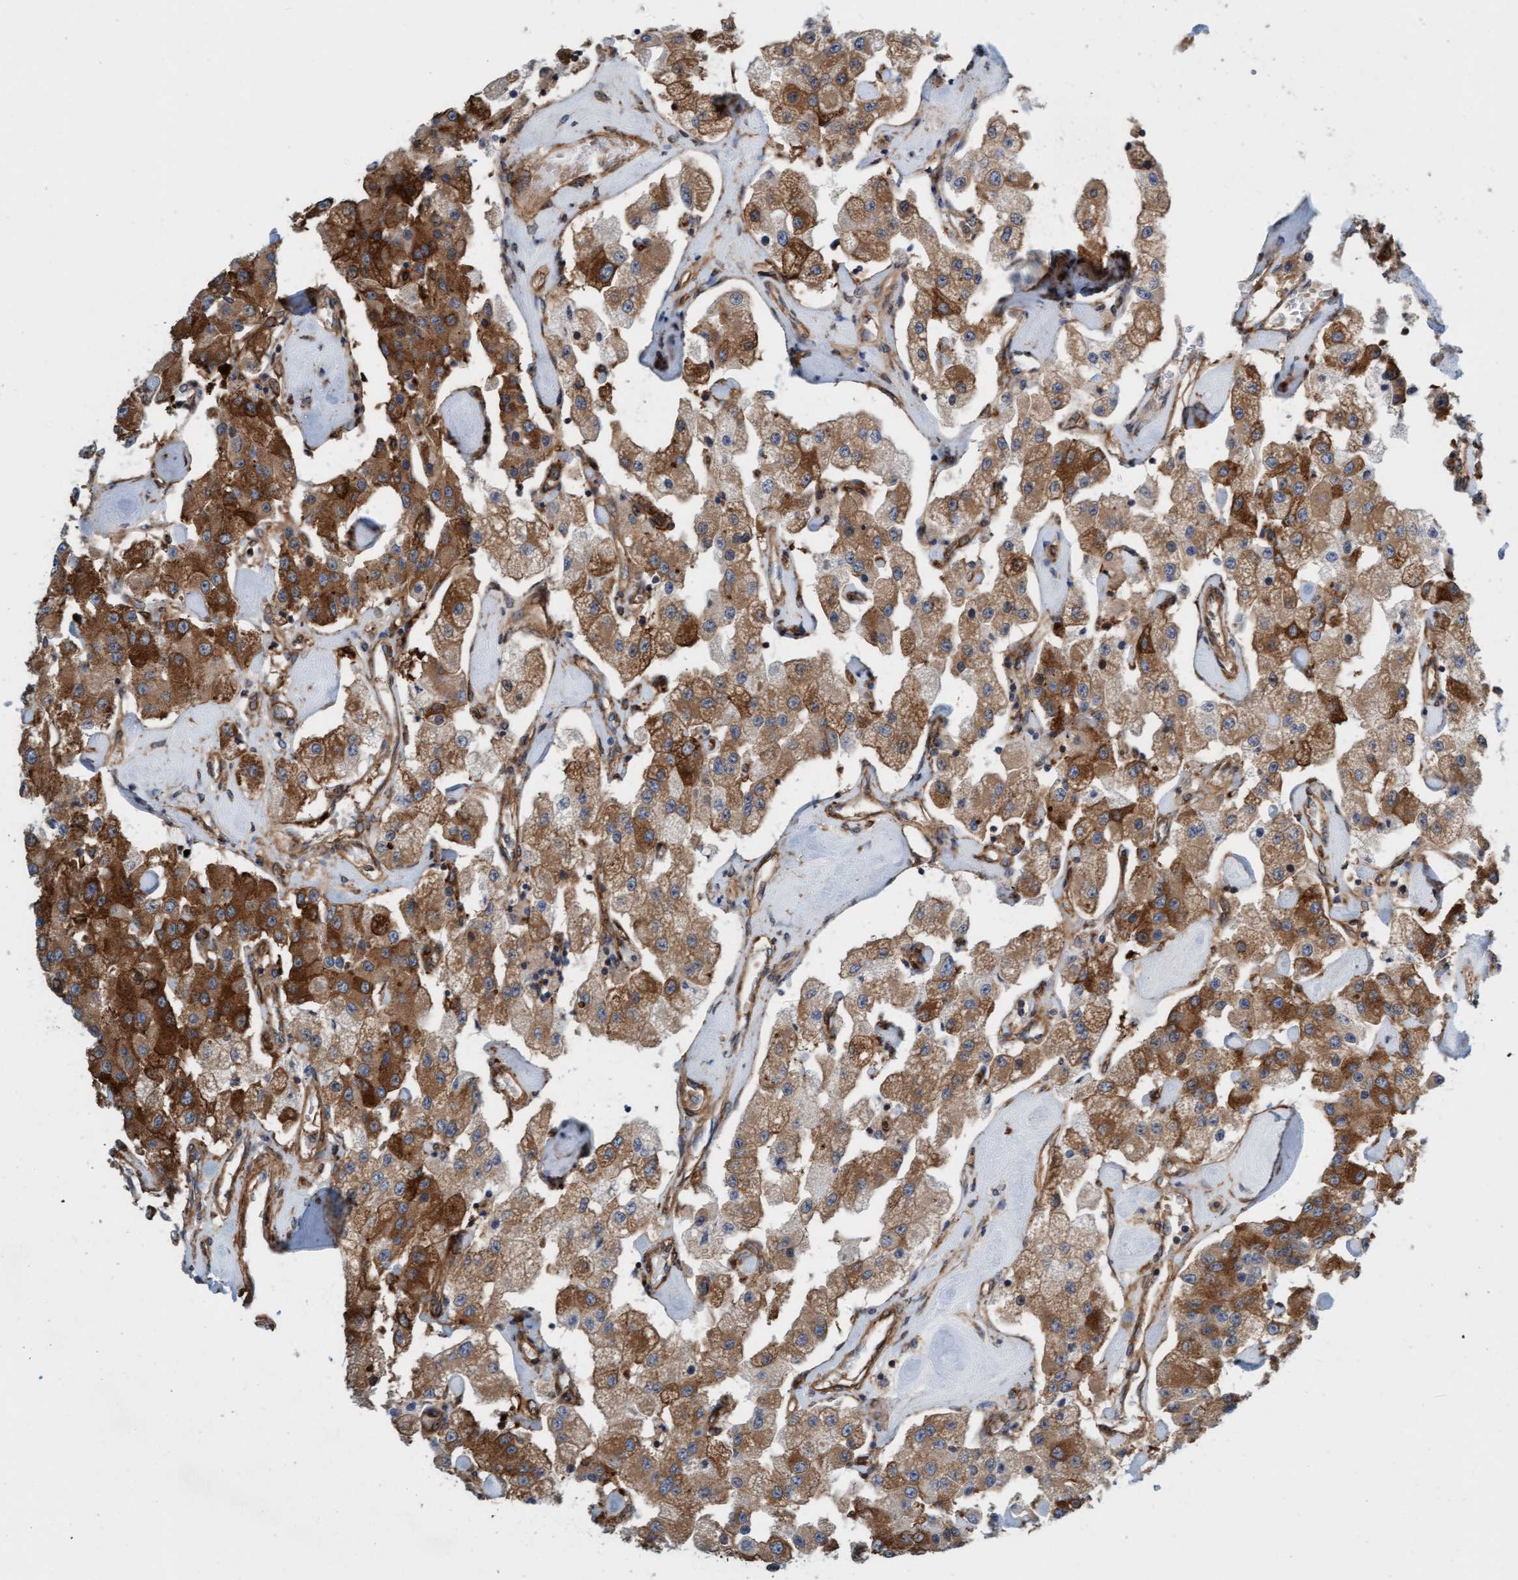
{"staining": {"intensity": "strong", "quantity": ">75%", "location": "cytoplasmic/membranous"}, "tissue": "carcinoid", "cell_type": "Tumor cells", "image_type": "cancer", "snomed": [{"axis": "morphology", "description": "Carcinoid, malignant, NOS"}, {"axis": "topography", "description": "Pancreas"}], "caption": "About >75% of tumor cells in malignant carcinoid demonstrate strong cytoplasmic/membranous protein staining as visualized by brown immunohistochemical staining.", "gene": "FMNL3", "patient": {"sex": "male", "age": 41}}